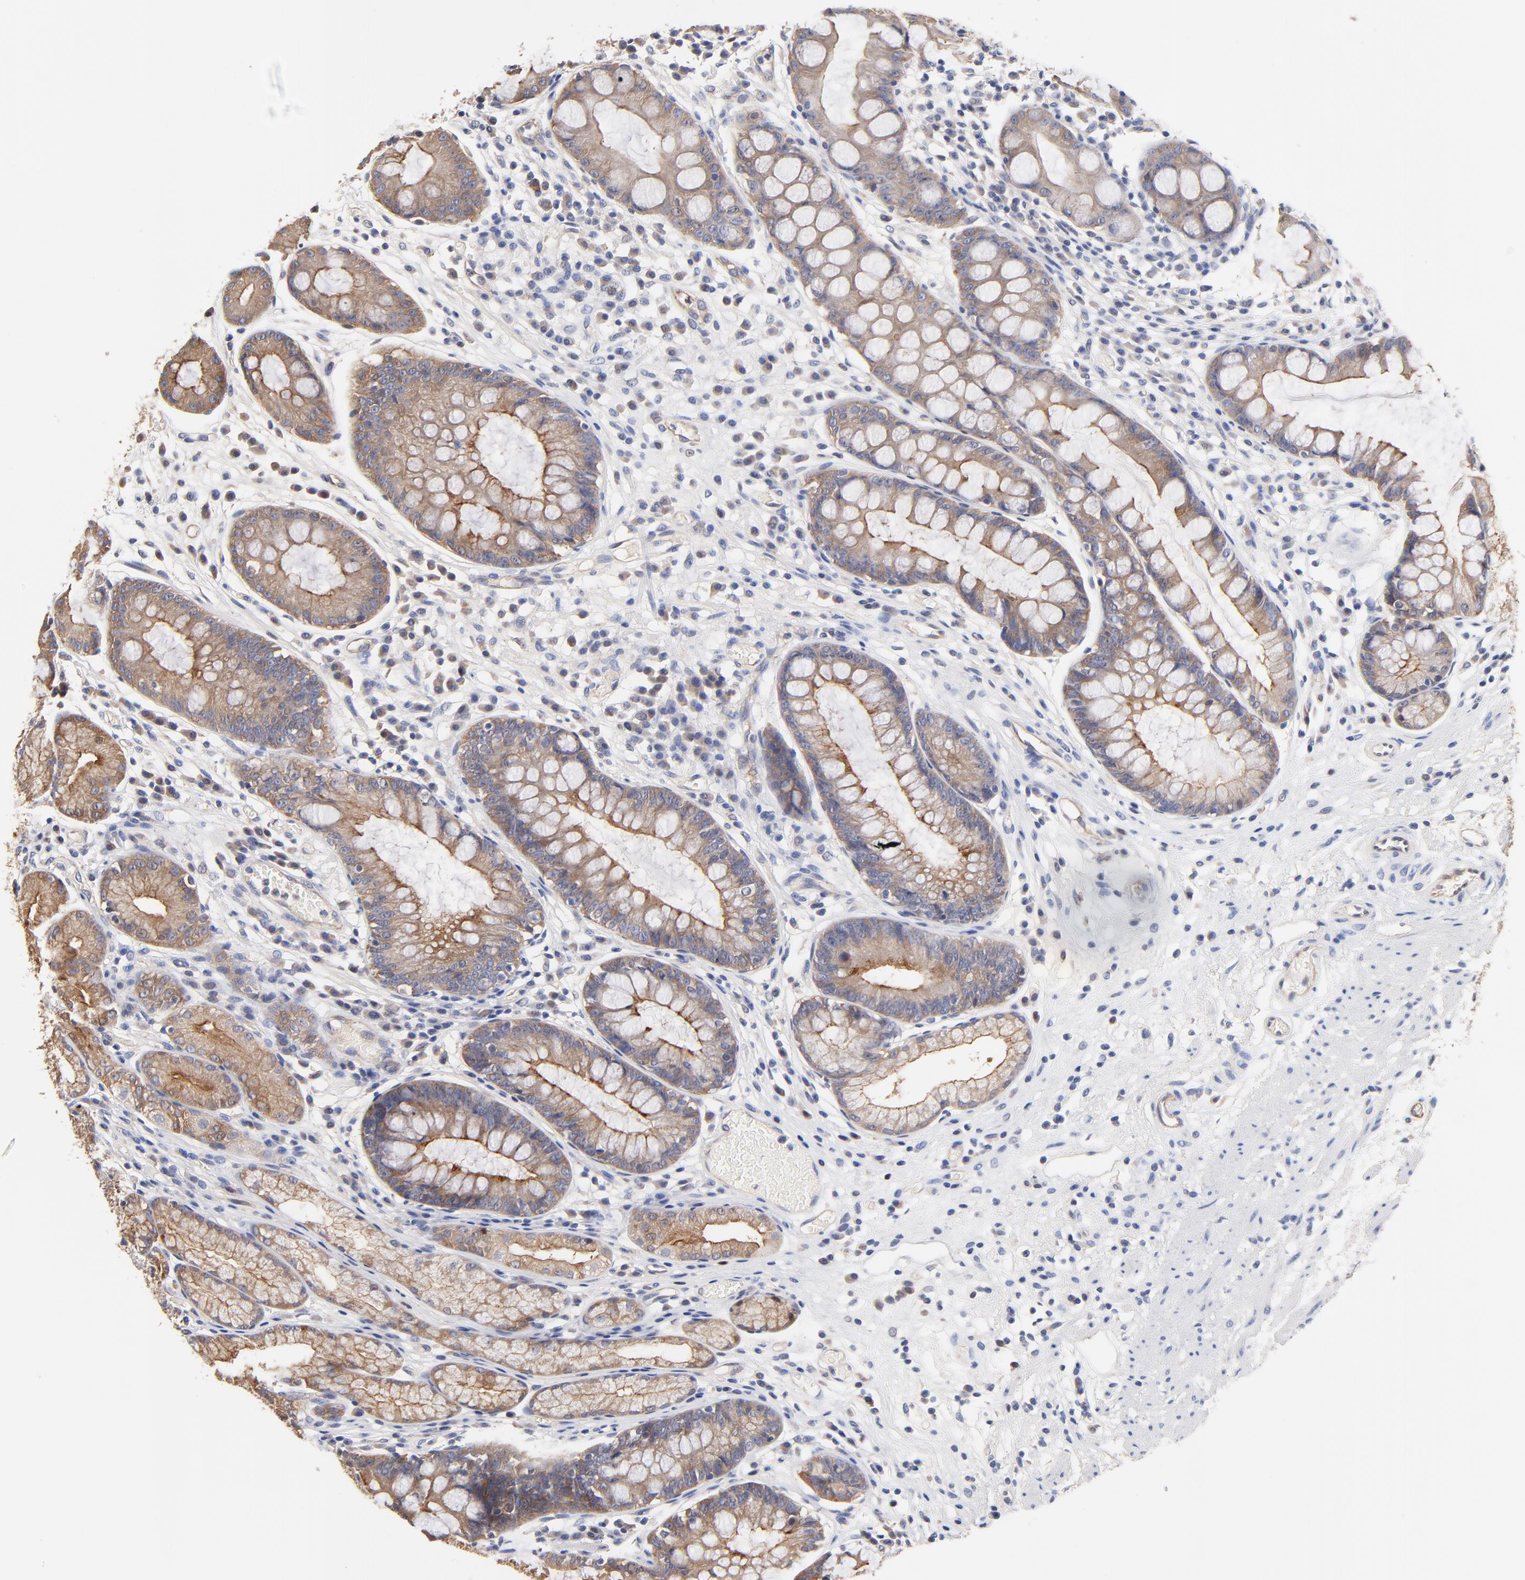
{"staining": {"intensity": "moderate", "quantity": ">75%", "location": "cytoplasmic/membranous"}, "tissue": "stomach", "cell_type": "Glandular cells", "image_type": "normal", "snomed": [{"axis": "morphology", "description": "Normal tissue, NOS"}, {"axis": "morphology", "description": "Inflammation, NOS"}, {"axis": "topography", "description": "Stomach, lower"}], "caption": "Benign stomach exhibits moderate cytoplasmic/membranous positivity in approximately >75% of glandular cells (brown staining indicates protein expression, while blue staining denotes nuclei)..", "gene": "FBXL2", "patient": {"sex": "male", "age": 59}}